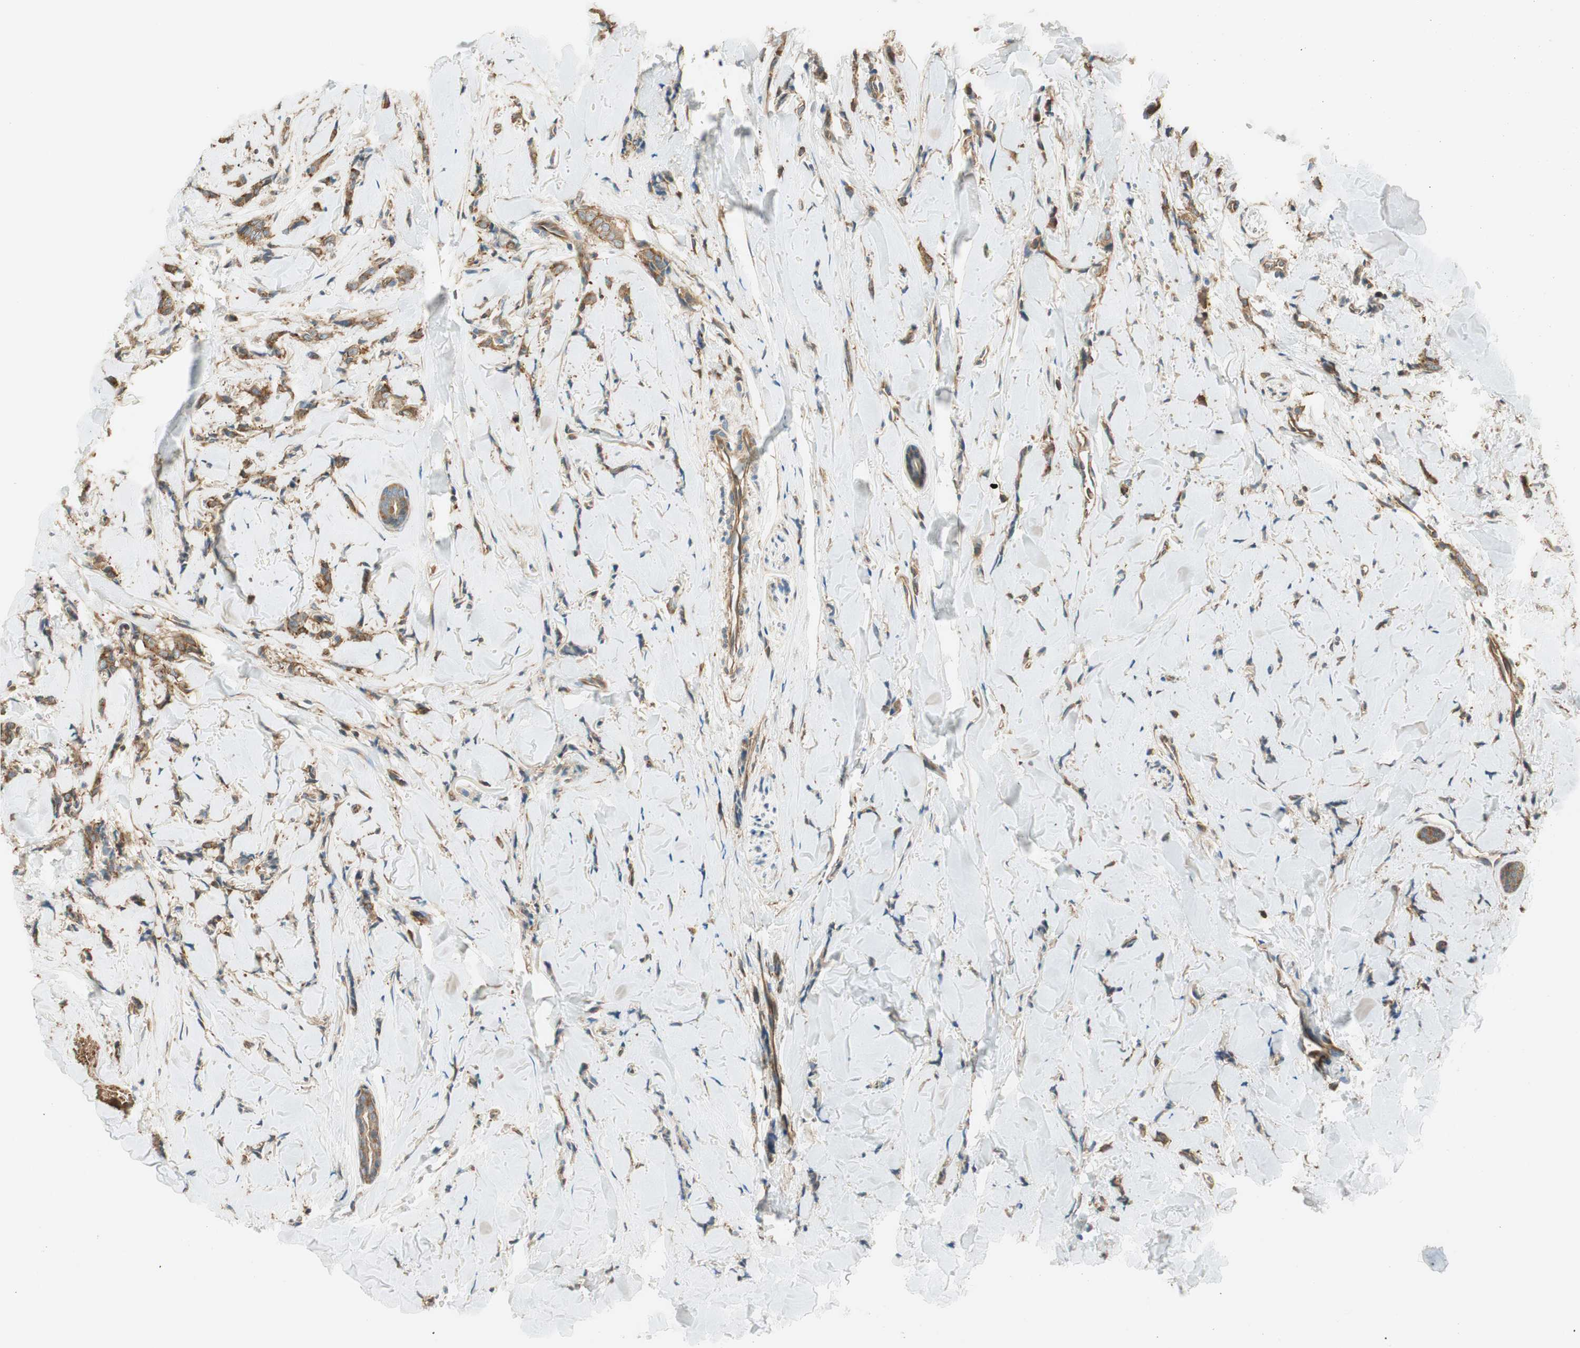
{"staining": {"intensity": "moderate", "quantity": ">75%", "location": "cytoplasmic/membranous"}, "tissue": "breast cancer", "cell_type": "Tumor cells", "image_type": "cancer", "snomed": [{"axis": "morphology", "description": "Lobular carcinoma"}, {"axis": "topography", "description": "Skin"}, {"axis": "topography", "description": "Breast"}], "caption": "A high-resolution histopathology image shows immunohistochemistry staining of breast cancer, which reveals moderate cytoplasmic/membranous staining in about >75% of tumor cells. (Stains: DAB in brown, nuclei in blue, Microscopy: brightfield microscopy at high magnification).", "gene": "PI4K2B", "patient": {"sex": "female", "age": 46}}